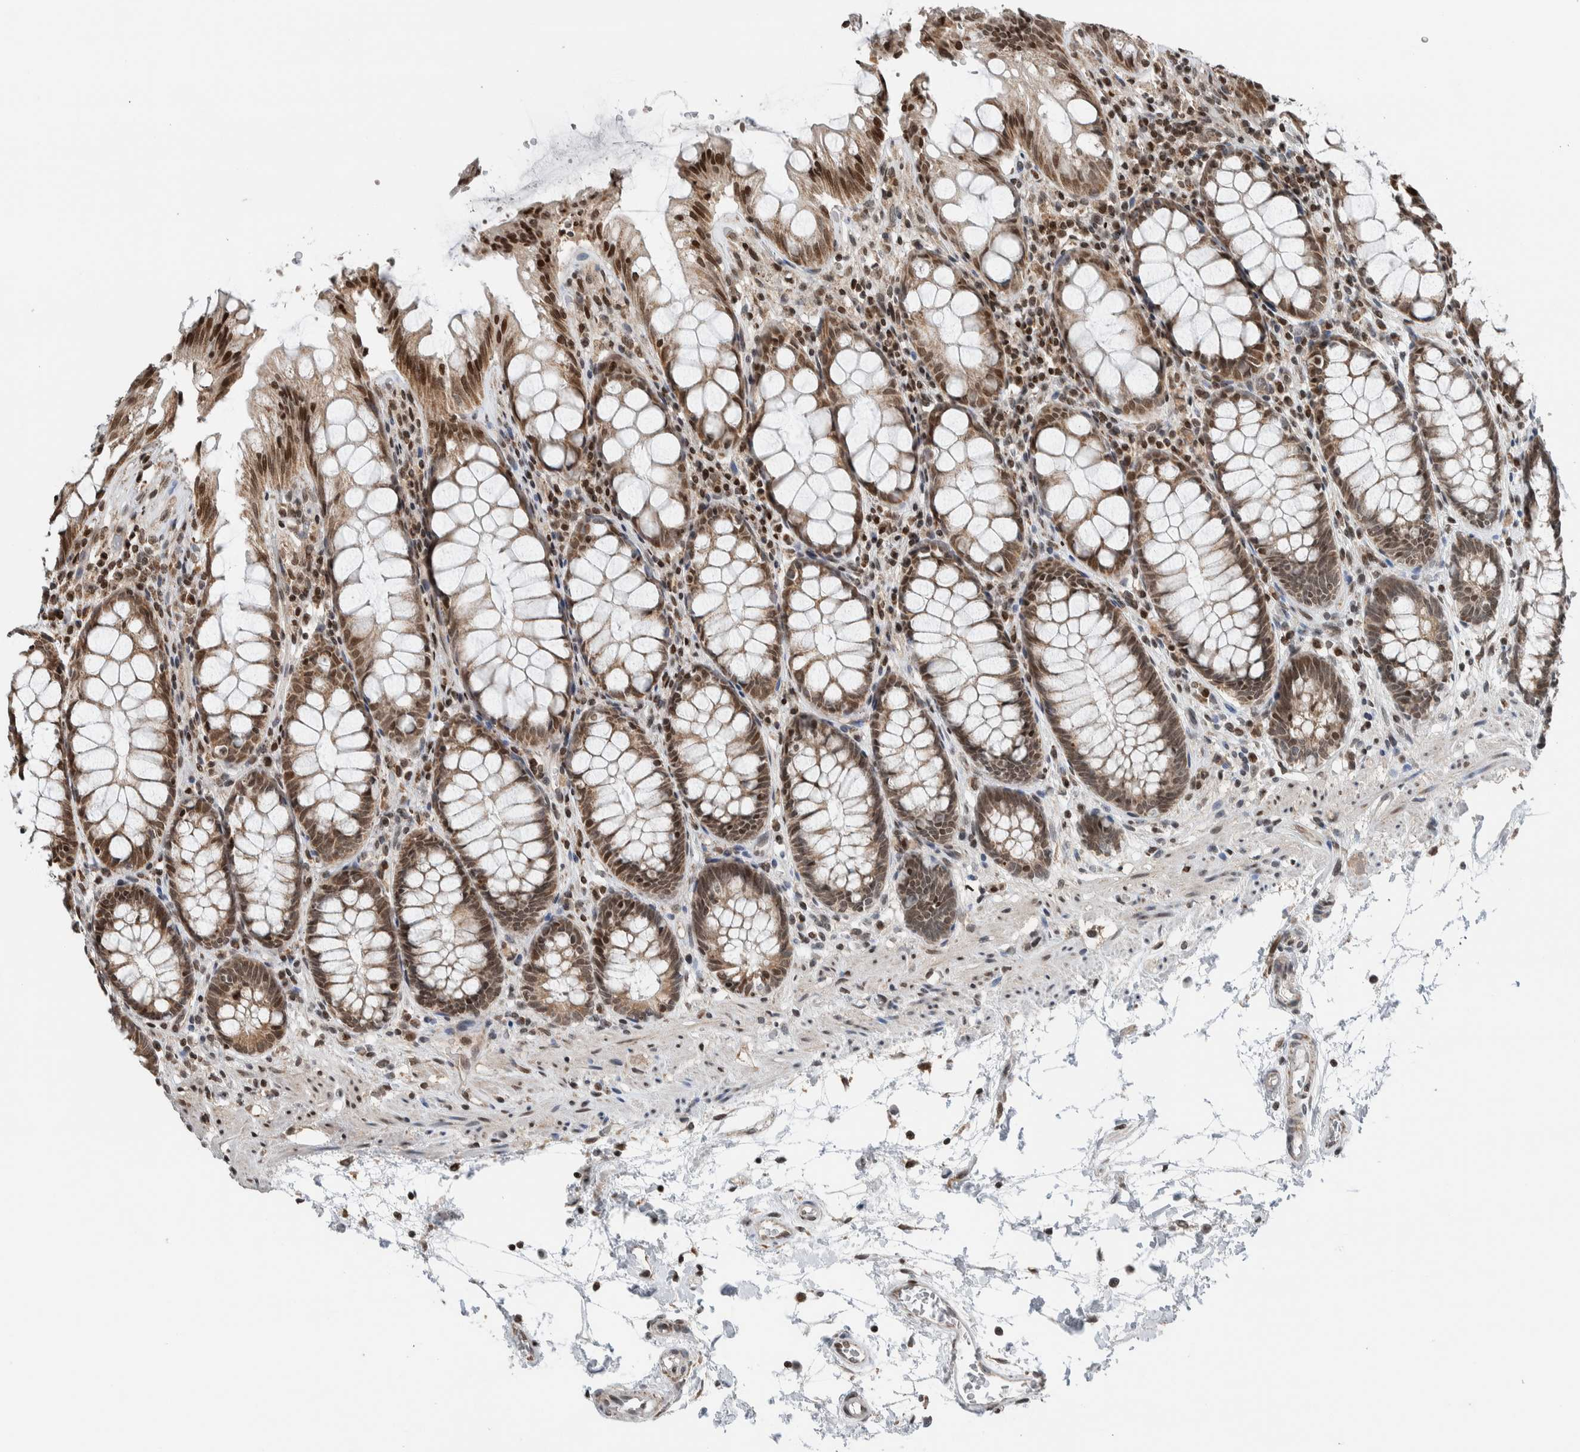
{"staining": {"intensity": "moderate", "quantity": ">75%", "location": "nuclear"}, "tissue": "rectum", "cell_type": "Glandular cells", "image_type": "normal", "snomed": [{"axis": "morphology", "description": "Normal tissue, NOS"}, {"axis": "topography", "description": "Rectum"}], "caption": "Brown immunohistochemical staining in normal human rectum exhibits moderate nuclear positivity in about >75% of glandular cells. The staining was performed using DAB (3,3'-diaminobenzidine), with brown indicating positive protein expression. Nuclei are stained blue with hematoxylin.", "gene": "NPLOC4", "patient": {"sex": "male", "age": 64}}